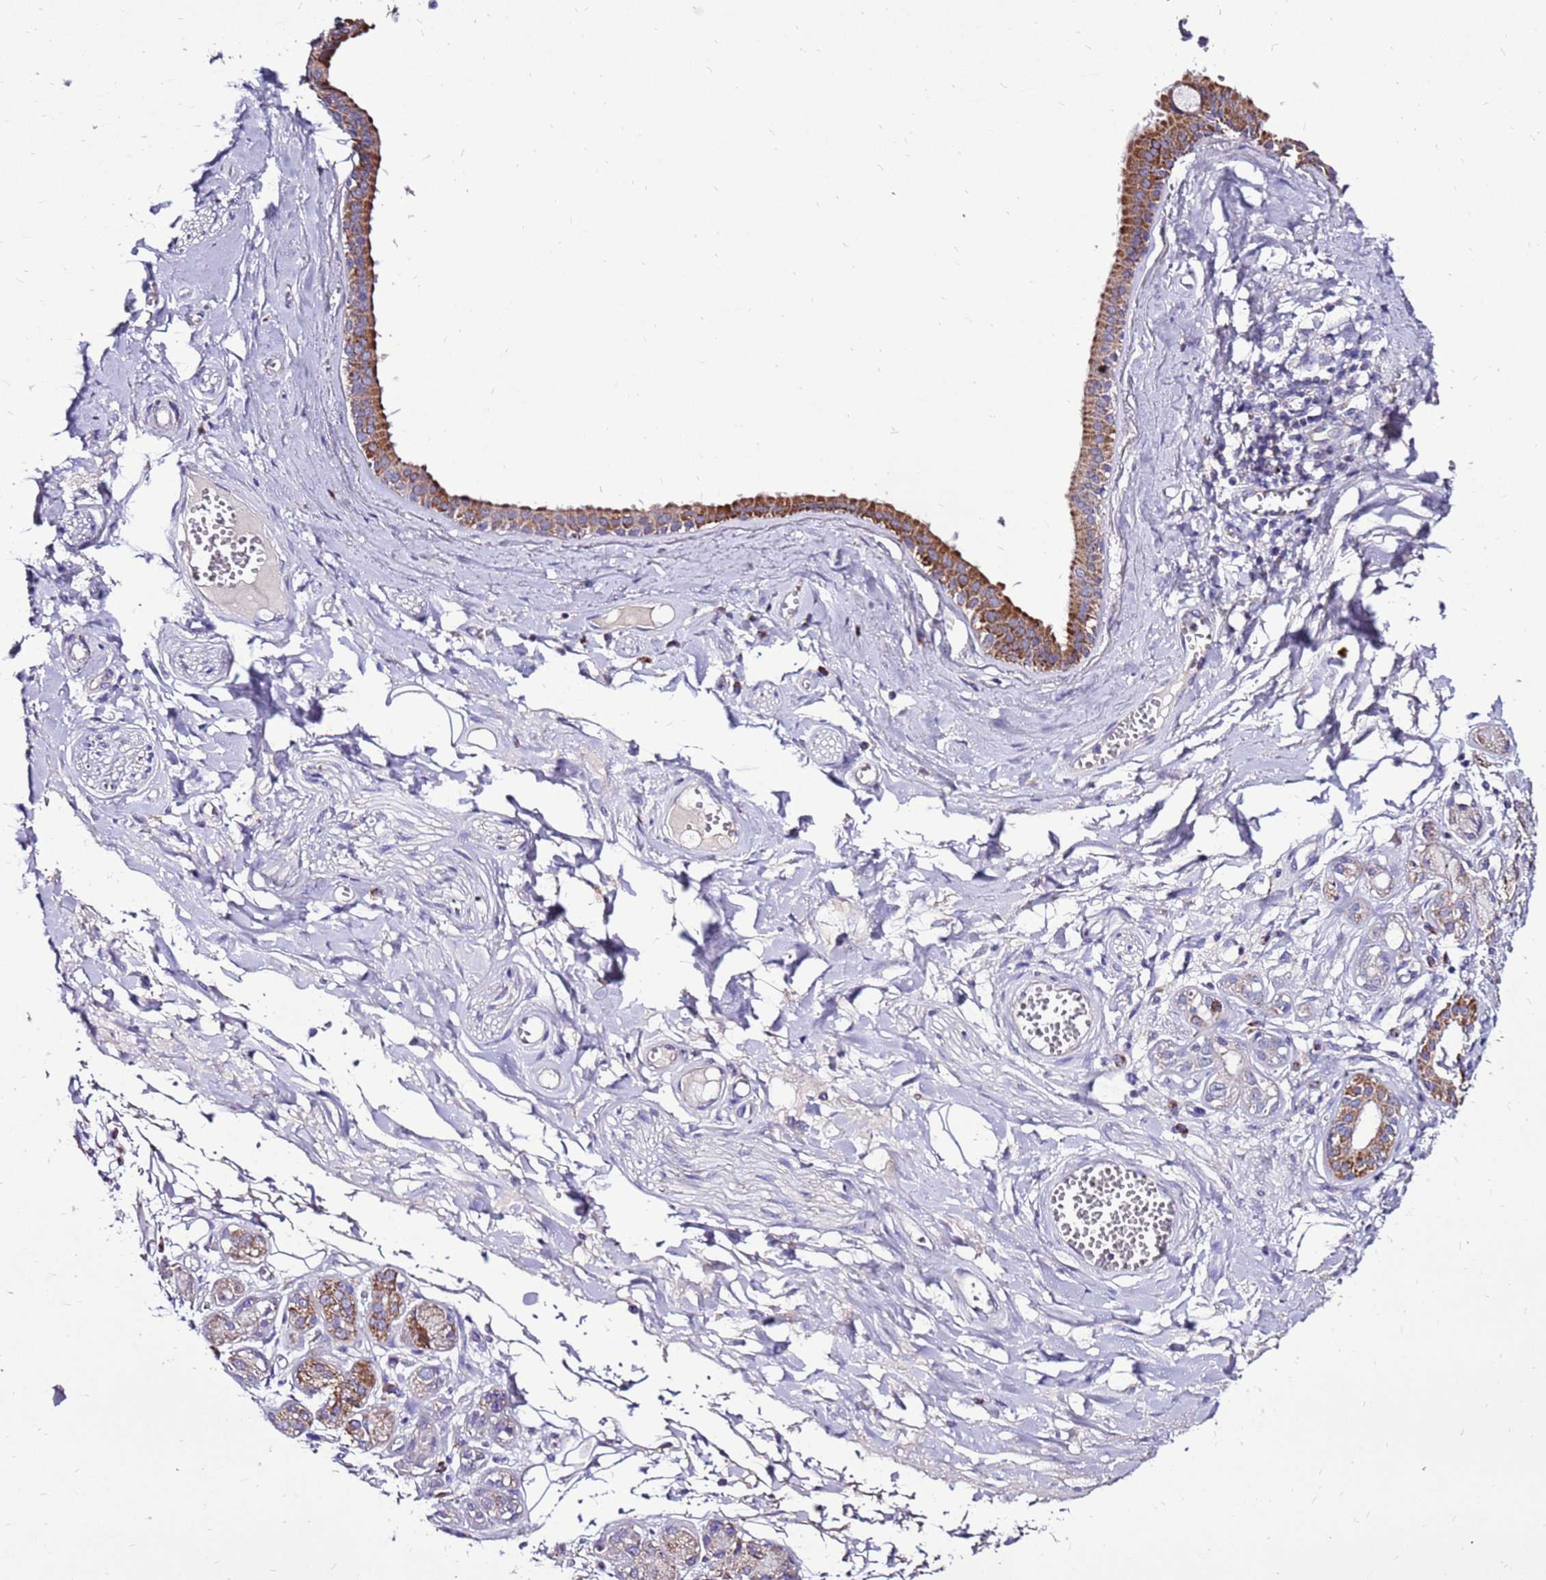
{"staining": {"intensity": "negative", "quantity": "none", "location": "none"}, "tissue": "adipose tissue", "cell_type": "Adipocytes", "image_type": "normal", "snomed": [{"axis": "morphology", "description": "Normal tissue, NOS"}, {"axis": "morphology", "description": "Inflammation, NOS"}, {"axis": "topography", "description": "Salivary gland"}, {"axis": "topography", "description": "Peripheral nerve tissue"}], "caption": "High power microscopy micrograph of an IHC image of benign adipose tissue, revealing no significant staining in adipocytes.", "gene": "TMEM106C", "patient": {"sex": "female", "age": 75}}